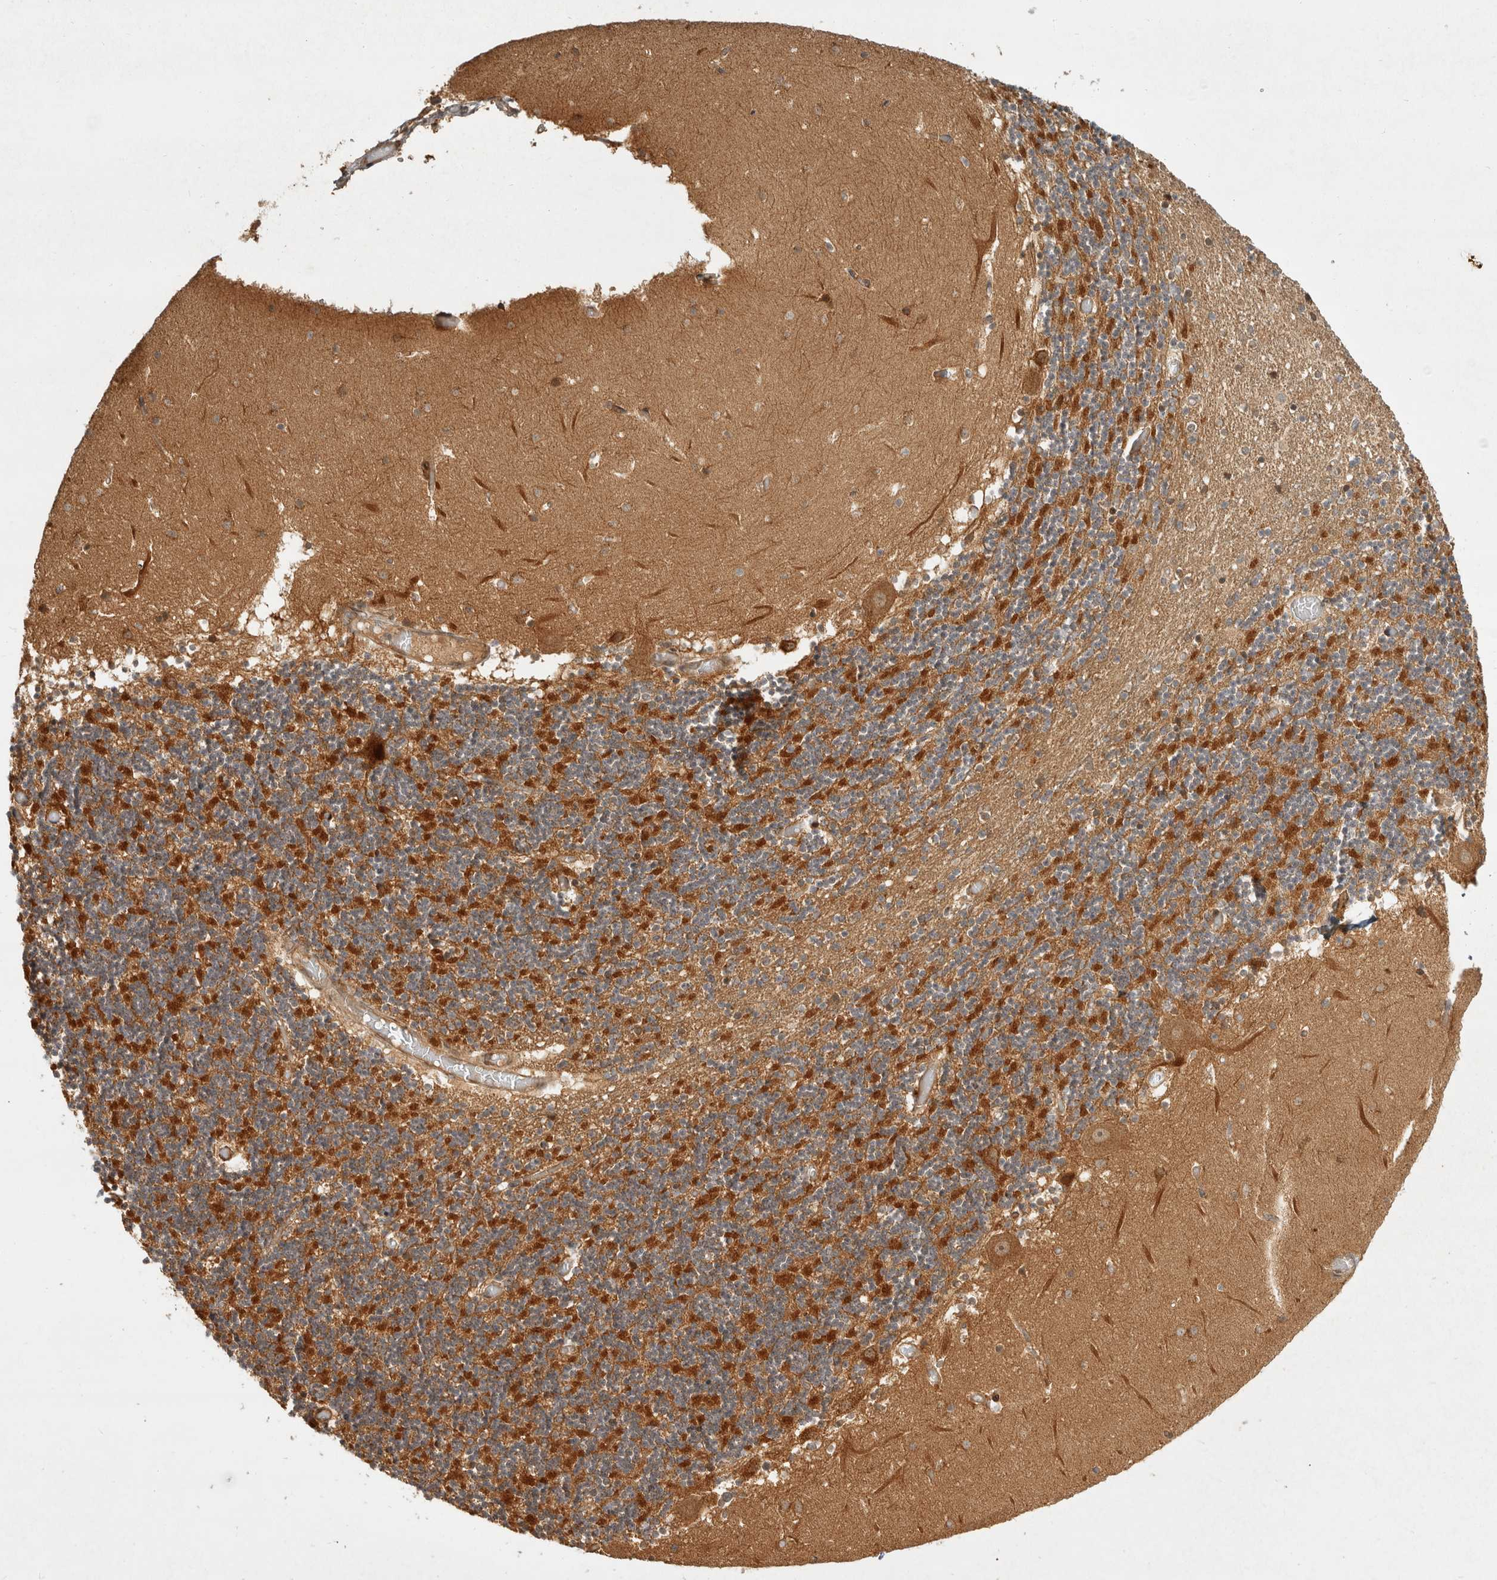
{"staining": {"intensity": "strong", "quantity": ">75%", "location": "cytoplasmic/membranous"}, "tissue": "cerebellum", "cell_type": "Cells in granular layer", "image_type": "normal", "snomed": [{"axis": "morphology", "description": "Normal tissue, NOS"}, {"axis": "topography", "description": "Cerebellum"}], "caption": "DAB (3,3'-diaminobenzidine) immunohistochemical staining of normal human cerebellum demonstrates strong cytoplasmic/membranous protein positivity in approximately >75% of cells in granular layer.", "gene": "CAMSAP2", "patient": {"sex": "female", "age": 28}}